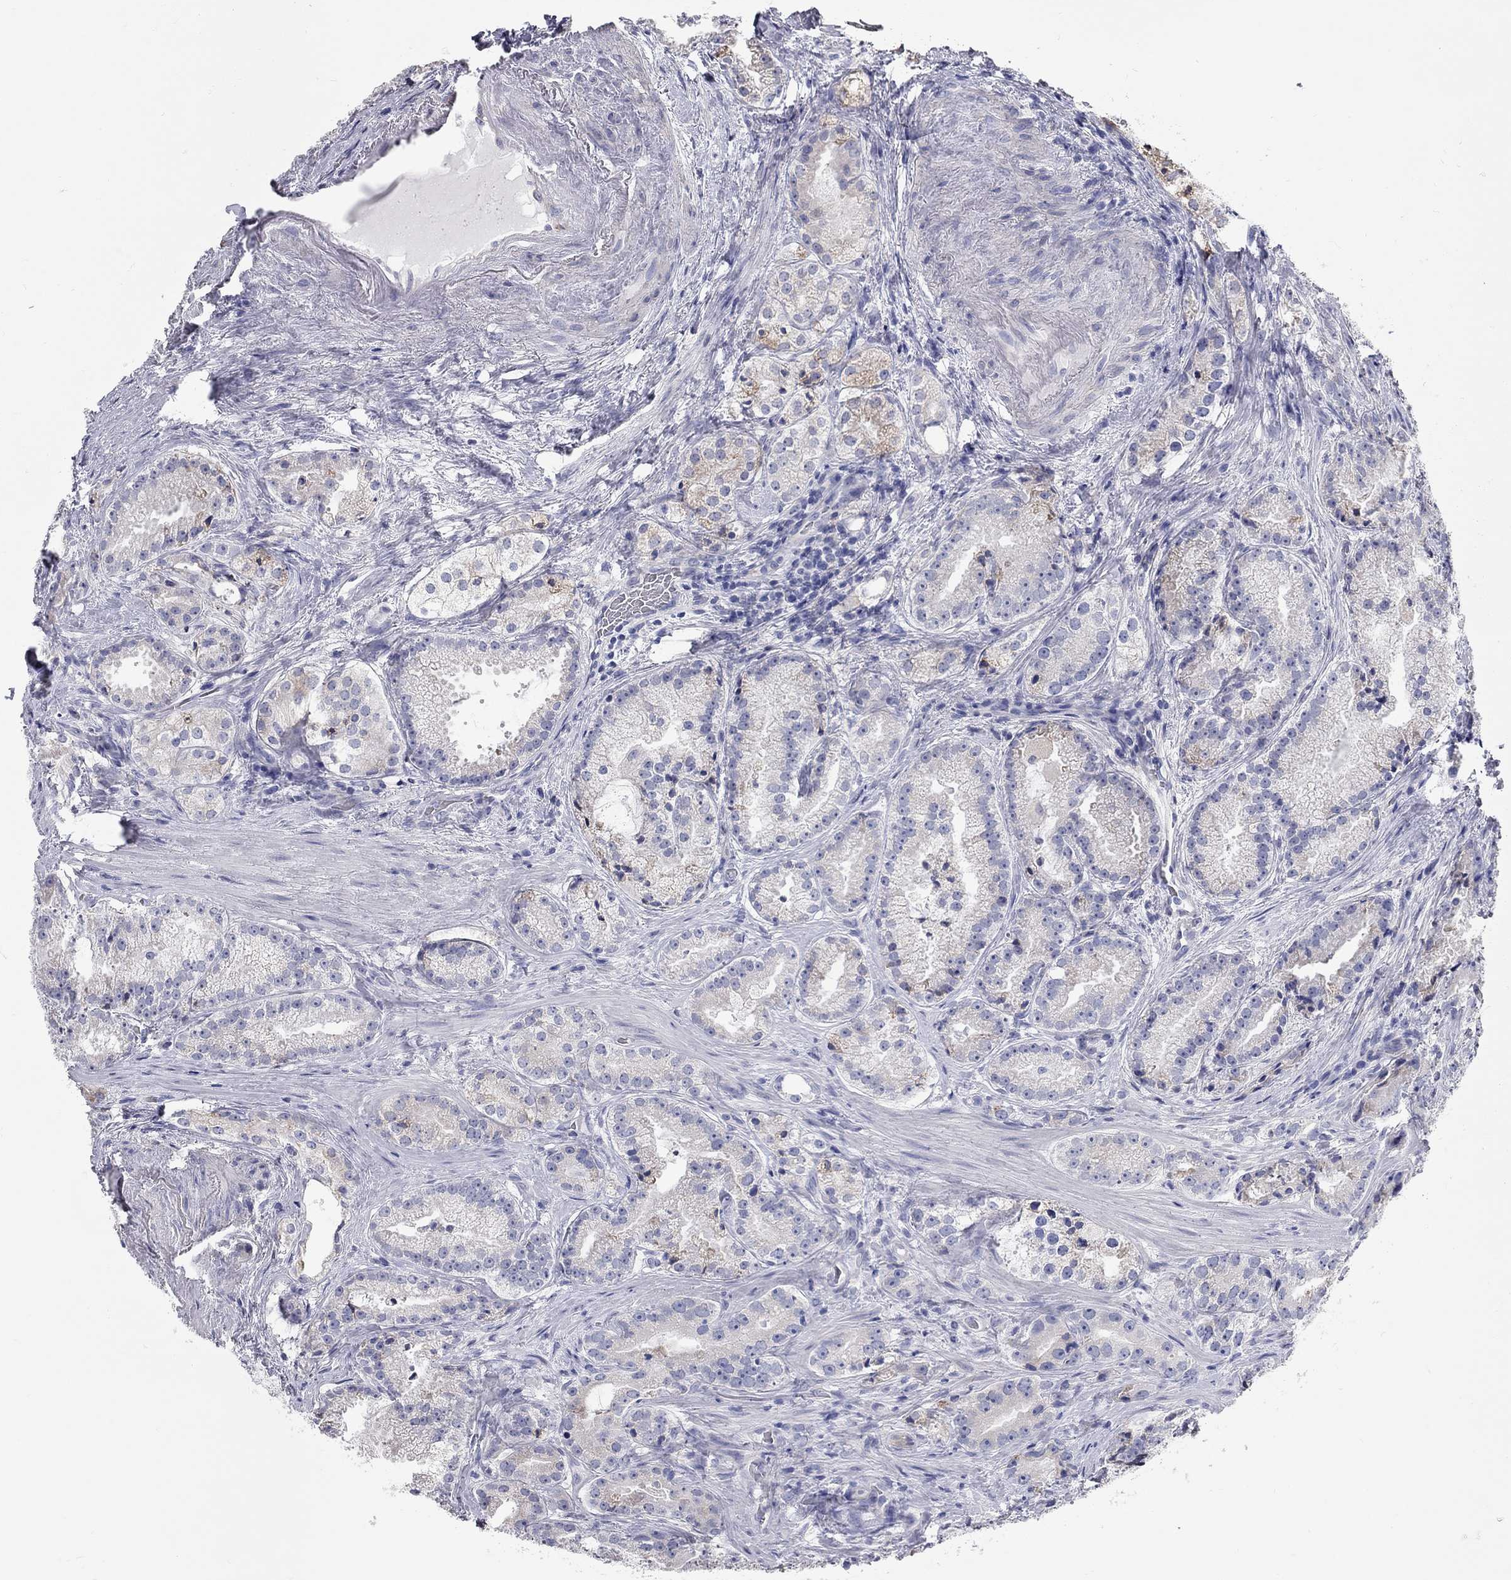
{"staining": {"intensity": "negative", "quantity": "none", "location": "none"}, "tissue": "prostate cancer", "cell_type": "Tumor cells", "image_type": "cancer", "snomed": [{"axis": "morphology", "description": "Adenocarcinoma, NOS"}, {"axis": "morphology", "description": "Adenocarcinoma, High grade"}, {"axis": "topography", "description": "Prostate"}], "caption": "Immunohistochemistry histopathology image of prostate adenocarcinoma stained for a protein (brown), which reveals no positivity in tumor cells.", "gene": "XAGE2", "patient": {"sex": "male", "age": 64}}